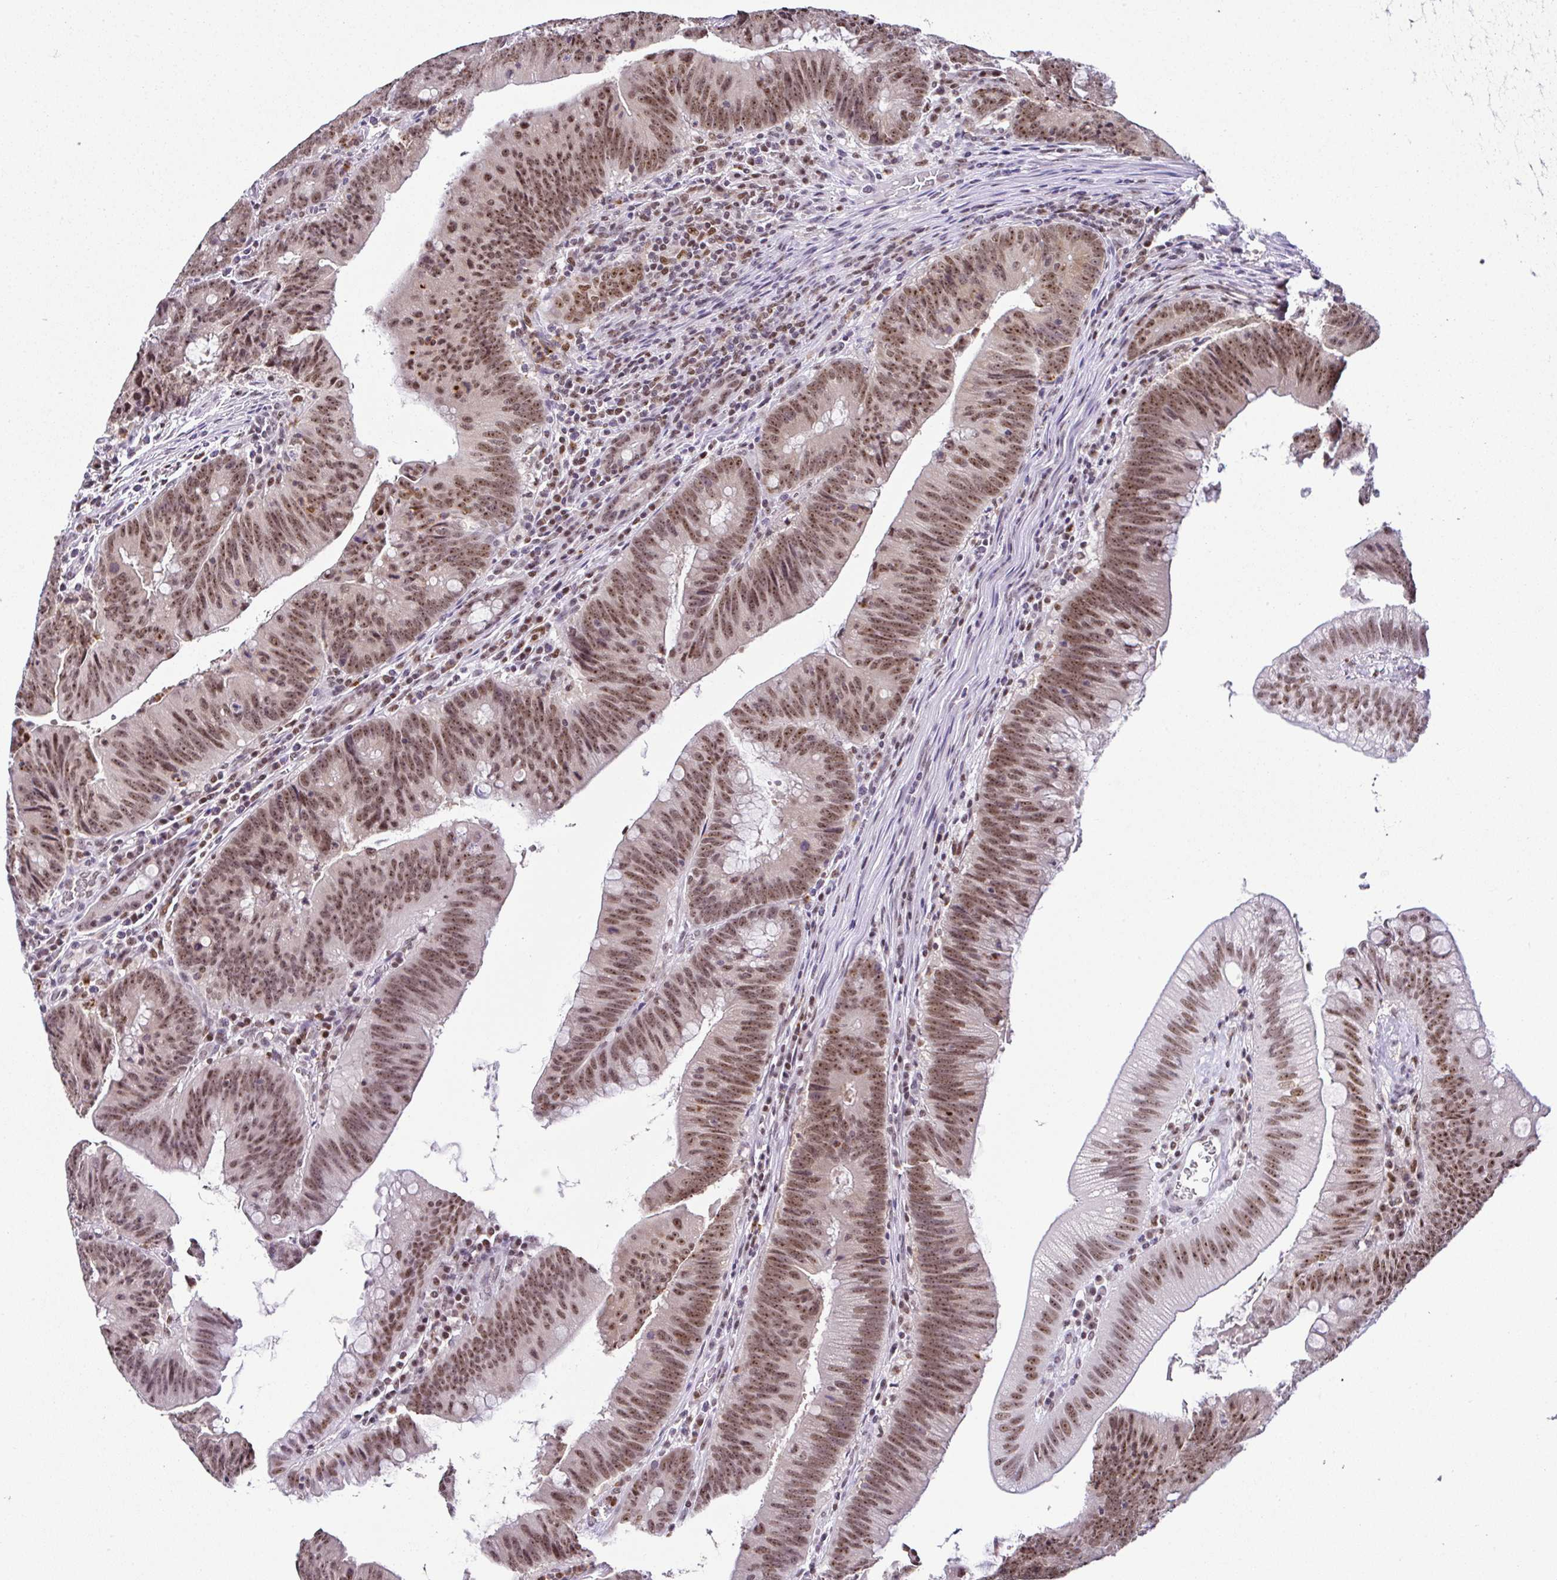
{"staining": {"intensity": "moderate", "quantity": ">75%", "location": "nuclear"}, "tissue": "colorectal cancer", "cell_type": "Tumor cells", "image_type": "cancer", "snomed": [{"axis": "morphology", "description": "Adenocarcinoma, NOS"}, {"axis": "topography", "description": "Colon"}], "caption": "Colorectal cancer (adenocarcinoma) stained with a brown dye shows moderate nuclear positive staining in approximately >75% of tumor cells.", "gene": "PTPN2", "patient": {"sex": "female", "age": 87}}